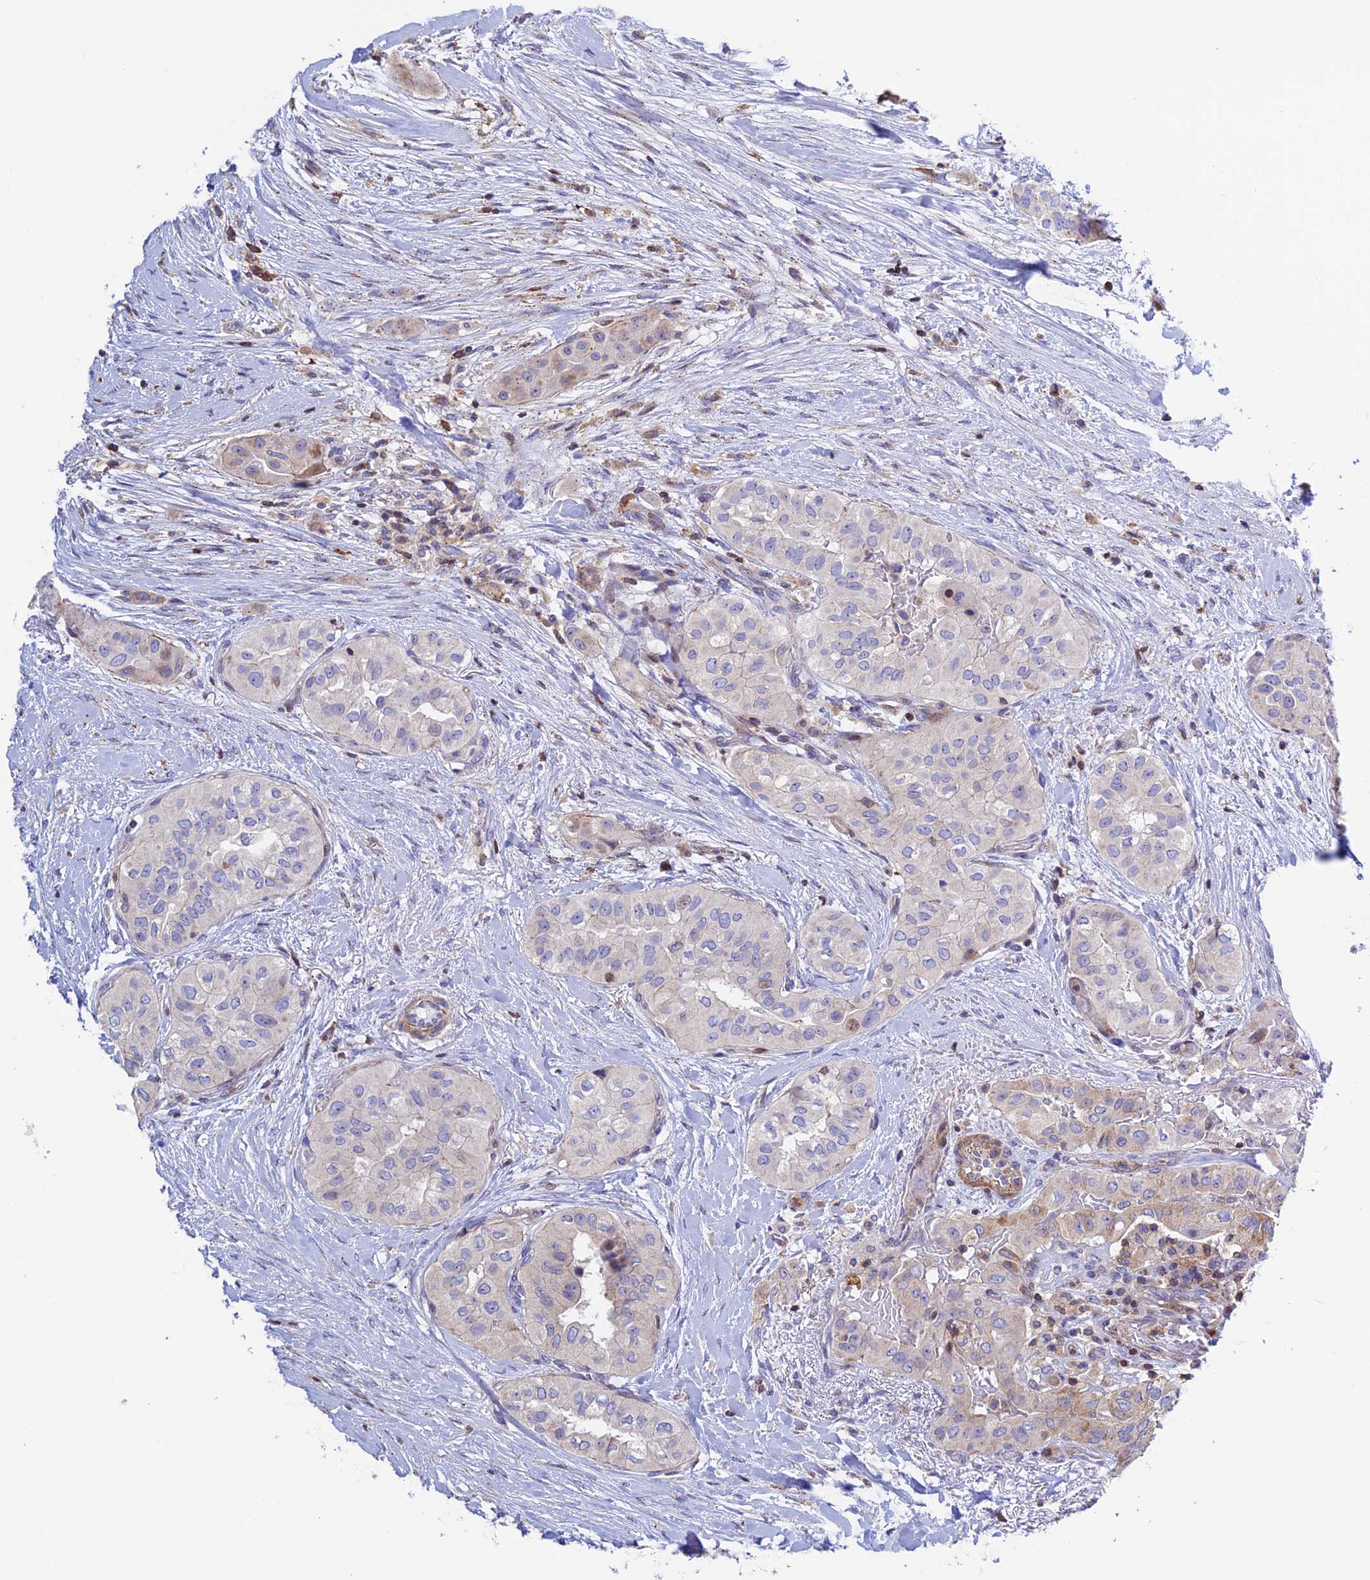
{"staining": {"intensity": "moderate", "quantity": "<25%", "location": "cytoplasmic/membranous"}, "tissue": "head and neck cancer", "cell_type": "Tumor cells", "image_type": "cancer", "snomed": [{"axis": "morphology", "description": "Adenocarcinoma, NOS"}, {"axis": "topography", "description": "Head-Neck"}], "caption": "Immunohistochemistry (IHC) (DAB (3,3'-diaminobenzidine)) staining of human head and neck cancer (adenocarcinoma) exhibits moderate cytoplasmic/membranous protein expression in about <25% of tumor cells. (IHC, brightfield microscopy, high magnification).", "gene": "PRIM1", "patient": {"sex": "male", "age": 66}}